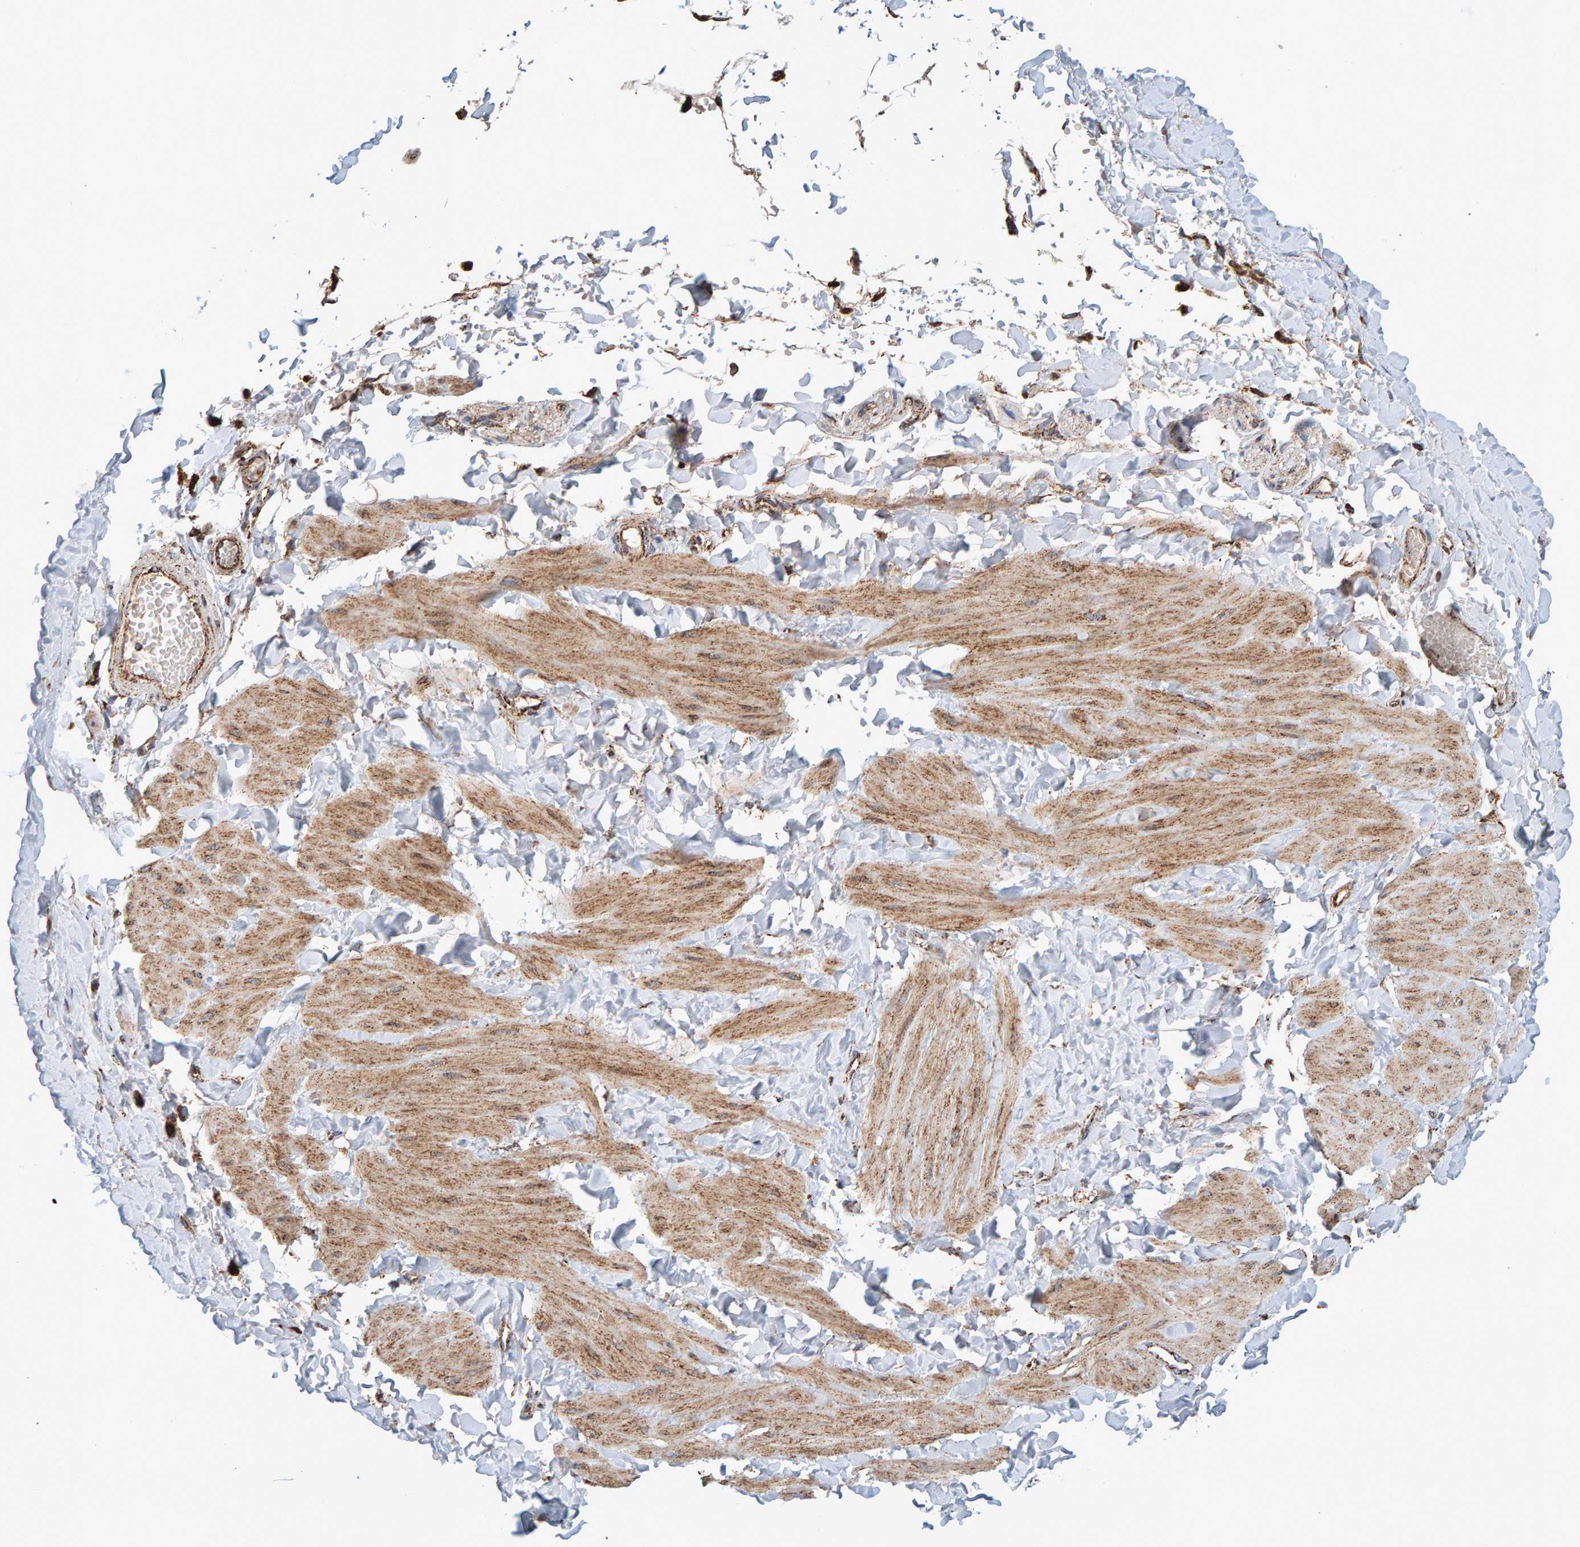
{"staining": {"intensity": "strong", "quantity": "25%-75%", "location": "cytoplasmic/membranous"}, "tissue": "soft tissue", "cell_type": "Fibroblasts", "image_type": "normal", "snomed": [{"axis": "morphology", "description": "Normal tissue, NOS"}, {"axis": "topography", "description": "Adipose tissue"}, {"axis": "topography", "description": "Vascular tissue"}, {"axis": "topography", "description": "Peripheral nerve tissue"}], "caption": "Soft tissue stained with immunohistochemistry demonstrates strong cytoplasmic/membranous expression in approximately 25%-75% of fibroblasts. (brown staining indicates protein expression, while blue staining denotes nuclei).", "gene": "MRPL45", "patient": {"sex": "male", "age": 25}}